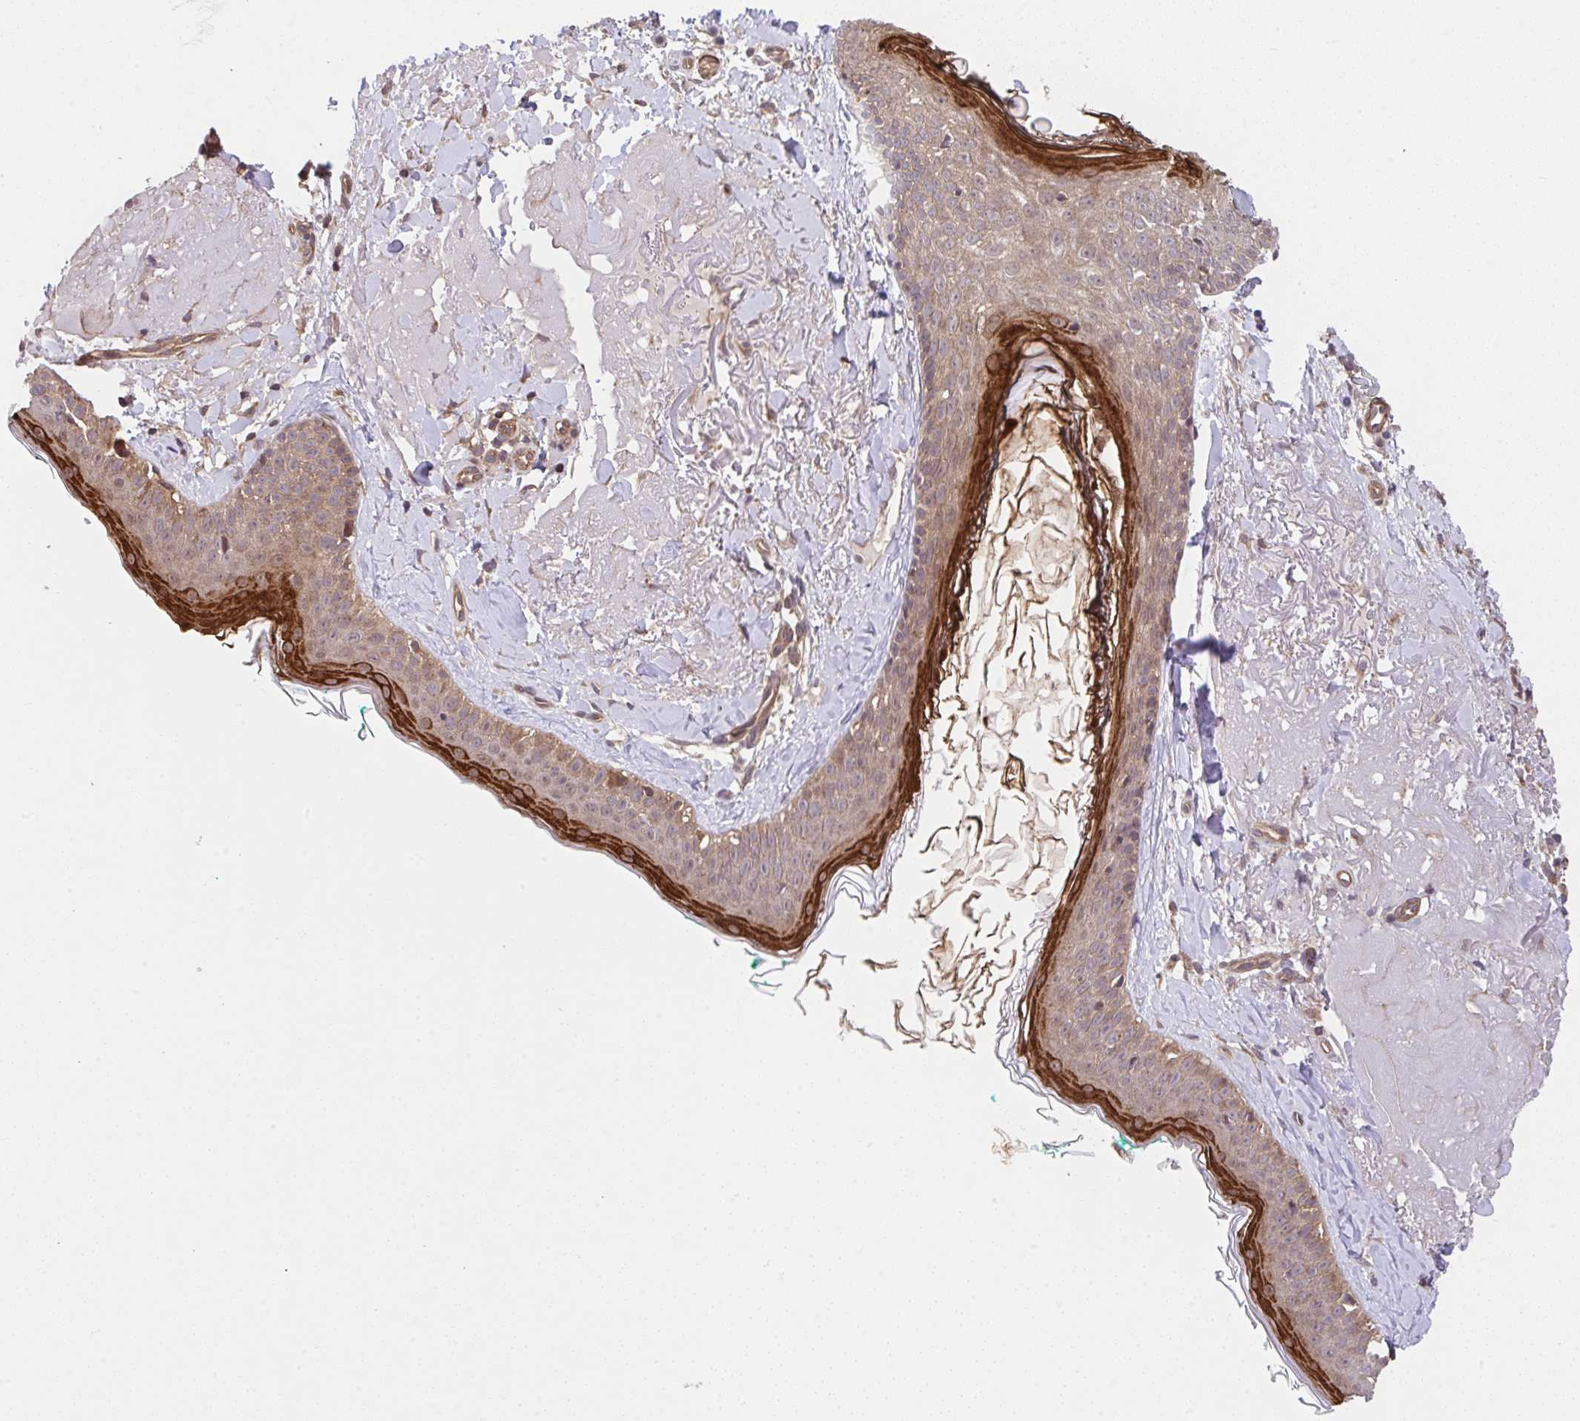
{"staining": {"intensity": "moderate", "quantity": "25%-75%", "location": "cytoplasmic/membranous"}, "tissue": "skin", "cell_type": "Fibroblasts", "image_type": "normal", "snomed": [{"axis": "morphology", "description": "Normal tissue, NOS"}, {"axis": "topography", "description": "Skin"}], "caption": "The photomicrograph shows staining of normal skin, revealing moderate cytoplasmic/membranous protein positivity (brown color) within fibroblasts. (Brightfield microscopy of DAB IHC at high magnification).", "gene": "ZNF696", "patient": {"sex": "male", "age": 73}}